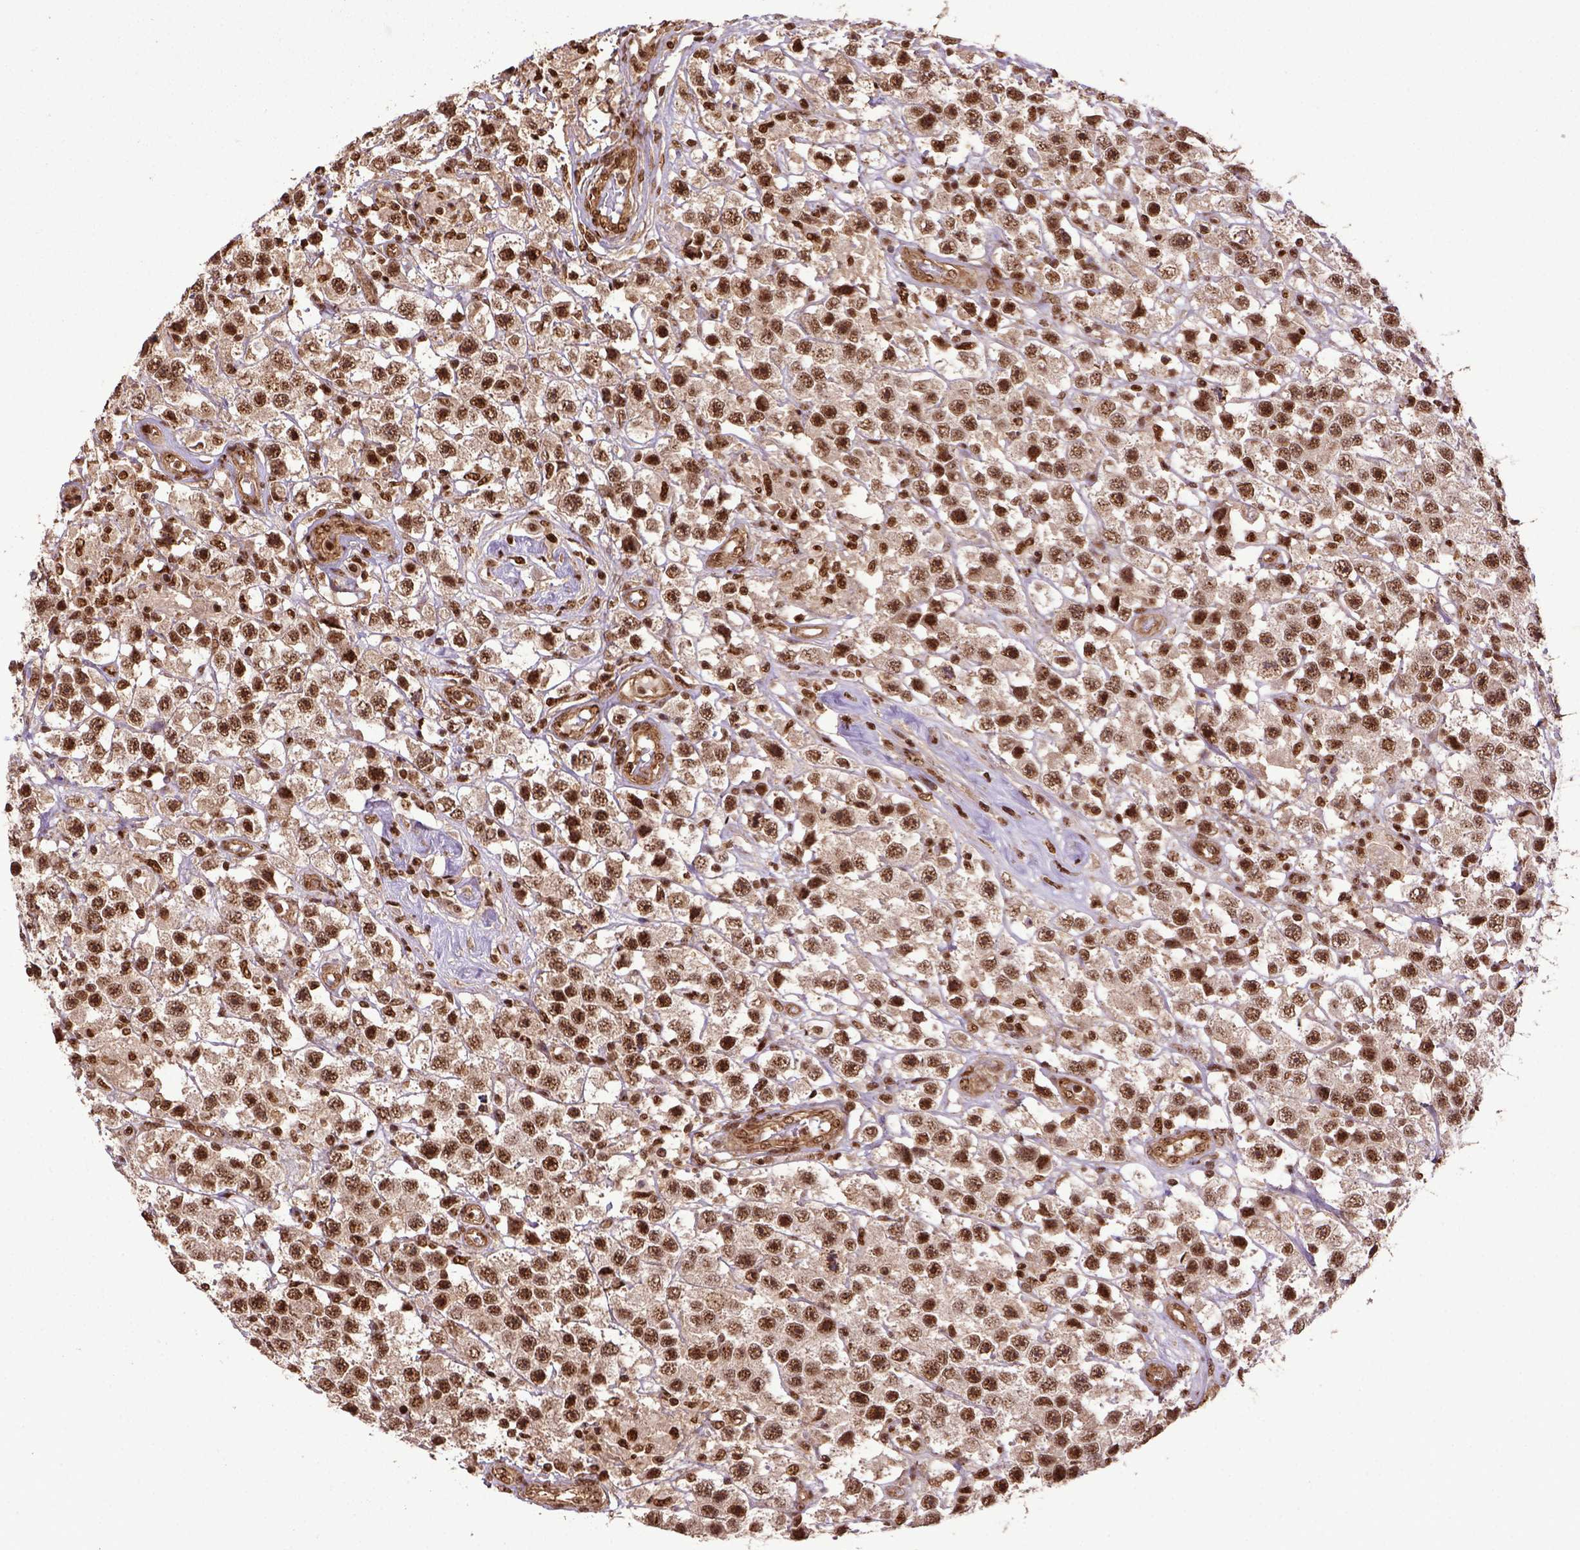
{"staining": {"intensity": "strong", "quantity": ">75%", "location": "nuclear"}, "tissue": "testis cancer", "cell_type": "Tumor cells", "image_type": "cancer", "snomed": [{"axis": "morphology", "description": "Seminoma, NOS"}, {"axis": "topography", "description": "Testis"}], "caption": "High-magnification brightfield microscopy of testis cancer stained with DAB (brown) and counterstained with hematoxylin (blue). tumor cells exhibit strong nuclear expression is present in approximately>75% of cells. (brown staining indicates protein expression, while blue staining denotes nuclei).", "gene": "PPIG", "patient": {"sex": "male", "age": 45}}